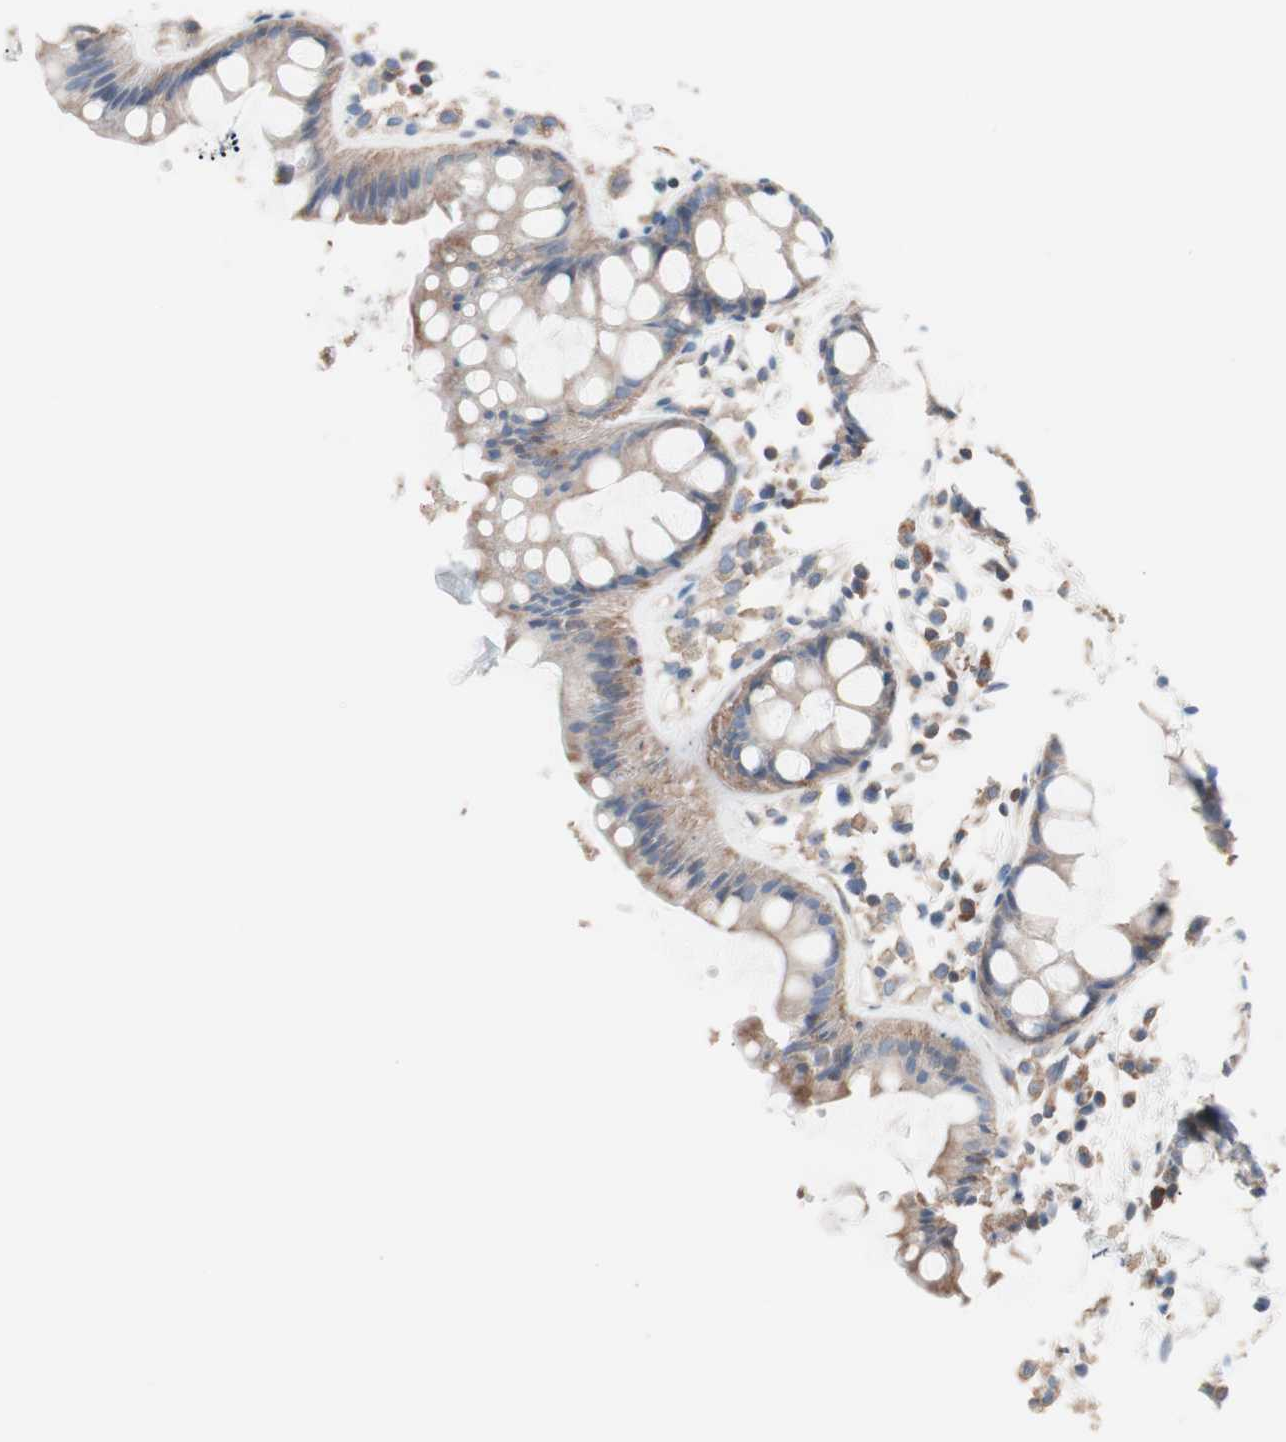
{"staining": {"intensity": "weak", "quantity": ">75%", "location": "cytoplasmic/membranous"}, "tissue": "rectum", "cell_type": "Glandular cells", "image_type": "normal", "snomed": [{"axis": "morphology", "description": "Normal tissue, NOS"}, {"axis": "topography", "description": "Rectum"}], "caption": "A brown stain shows weak cytoplasmic/membranous staining of a protein in glandular cells of normal rectum.", "gene": "GPR160", "patient": {"sex": "female", "age": 66}}